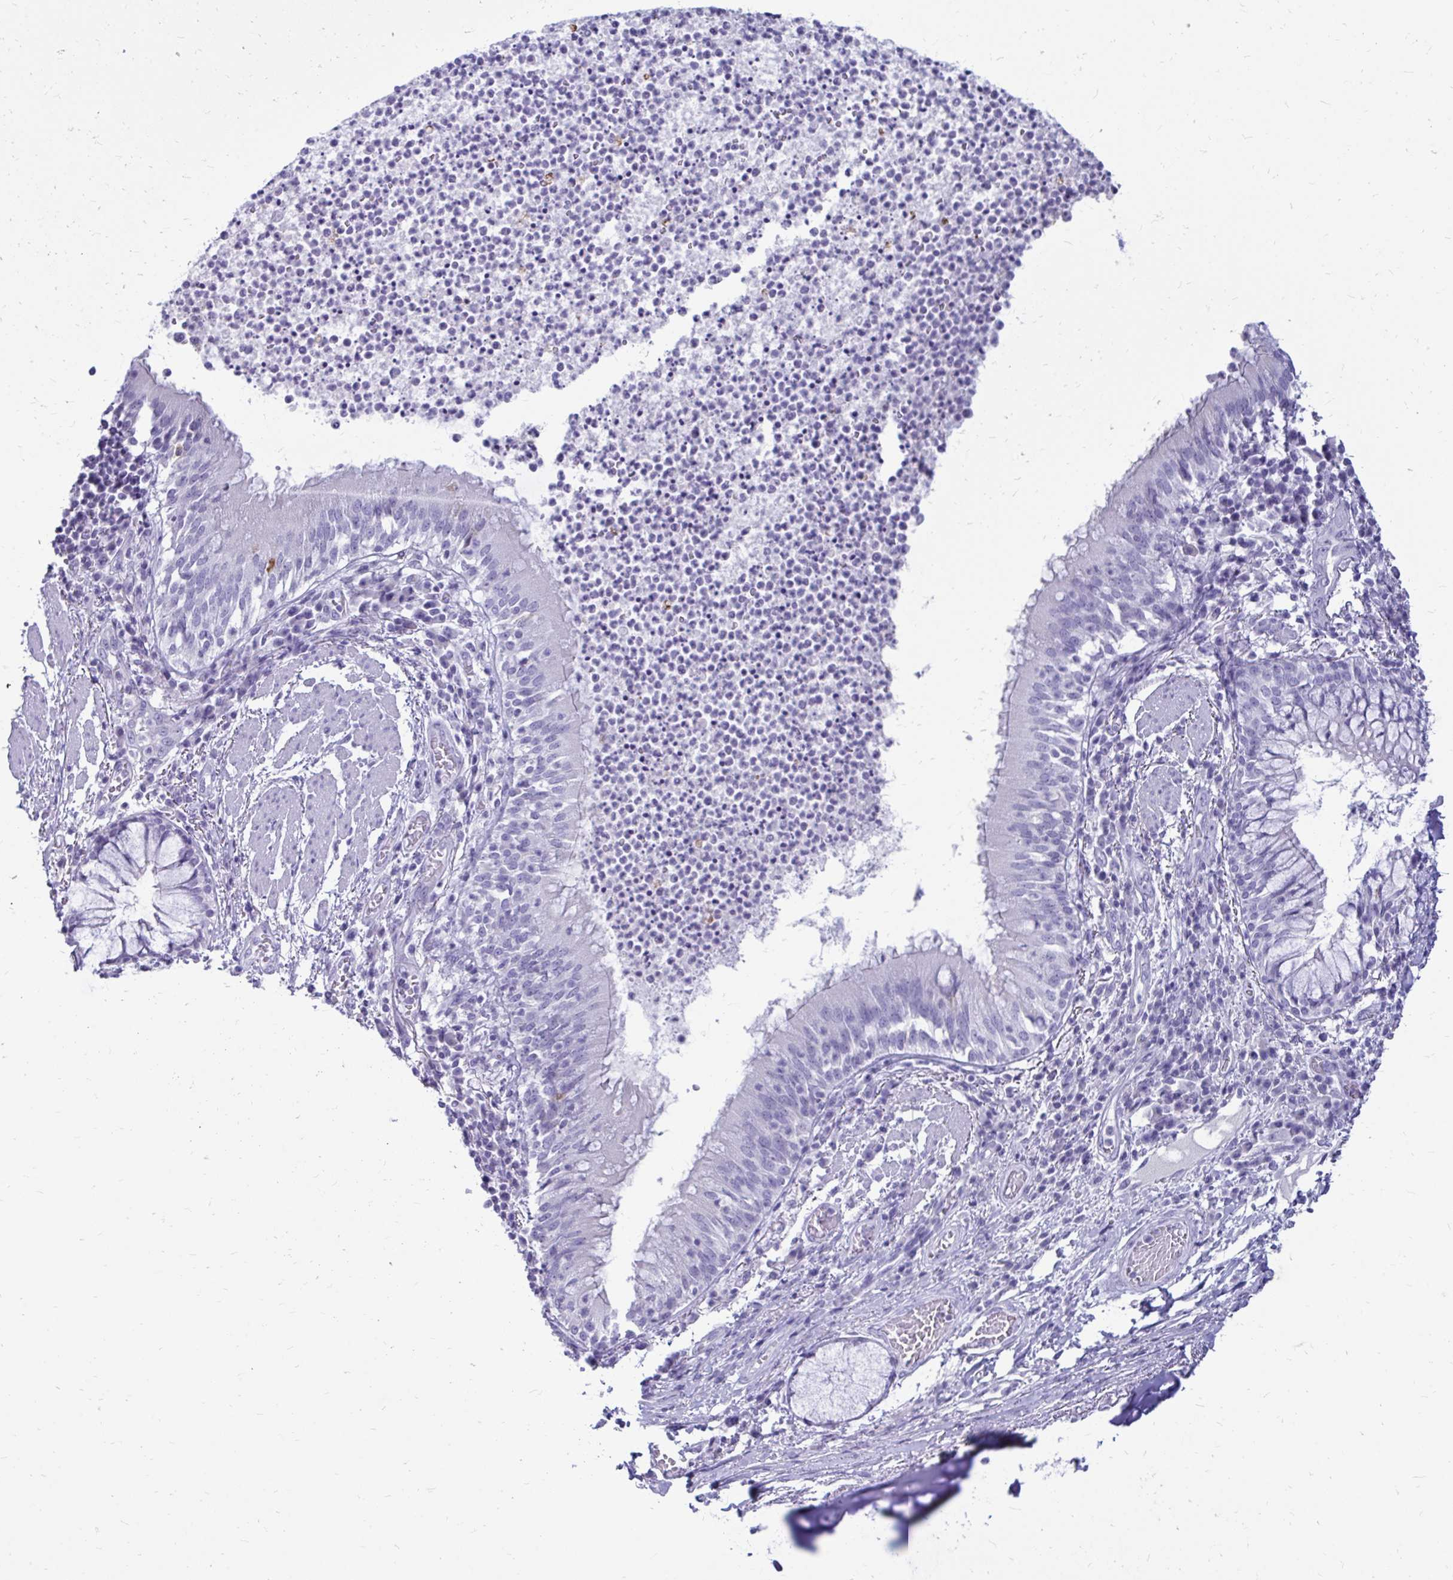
{"staining": {"intensity": "negative", "quantity": "none", "location": "none"}, "tissue": "bronchus", "cell_type": "Respiratory epithelial cells", "image_type": "normal", "snomed": [{"axis": "morphology", "description": "Normal tissue, NOS"}, {"axis": "topography", "description": "Lymph node"}, {"axis": "topography", "description": "Bronchus"}], "caption": "Immunohistochemistry (IHC) of unremarkable bronchus demonstrates no staining in respiratory epithelial cells.", "gene": "NANOGNB", "patient": {"sex": "male", "age": 56}}